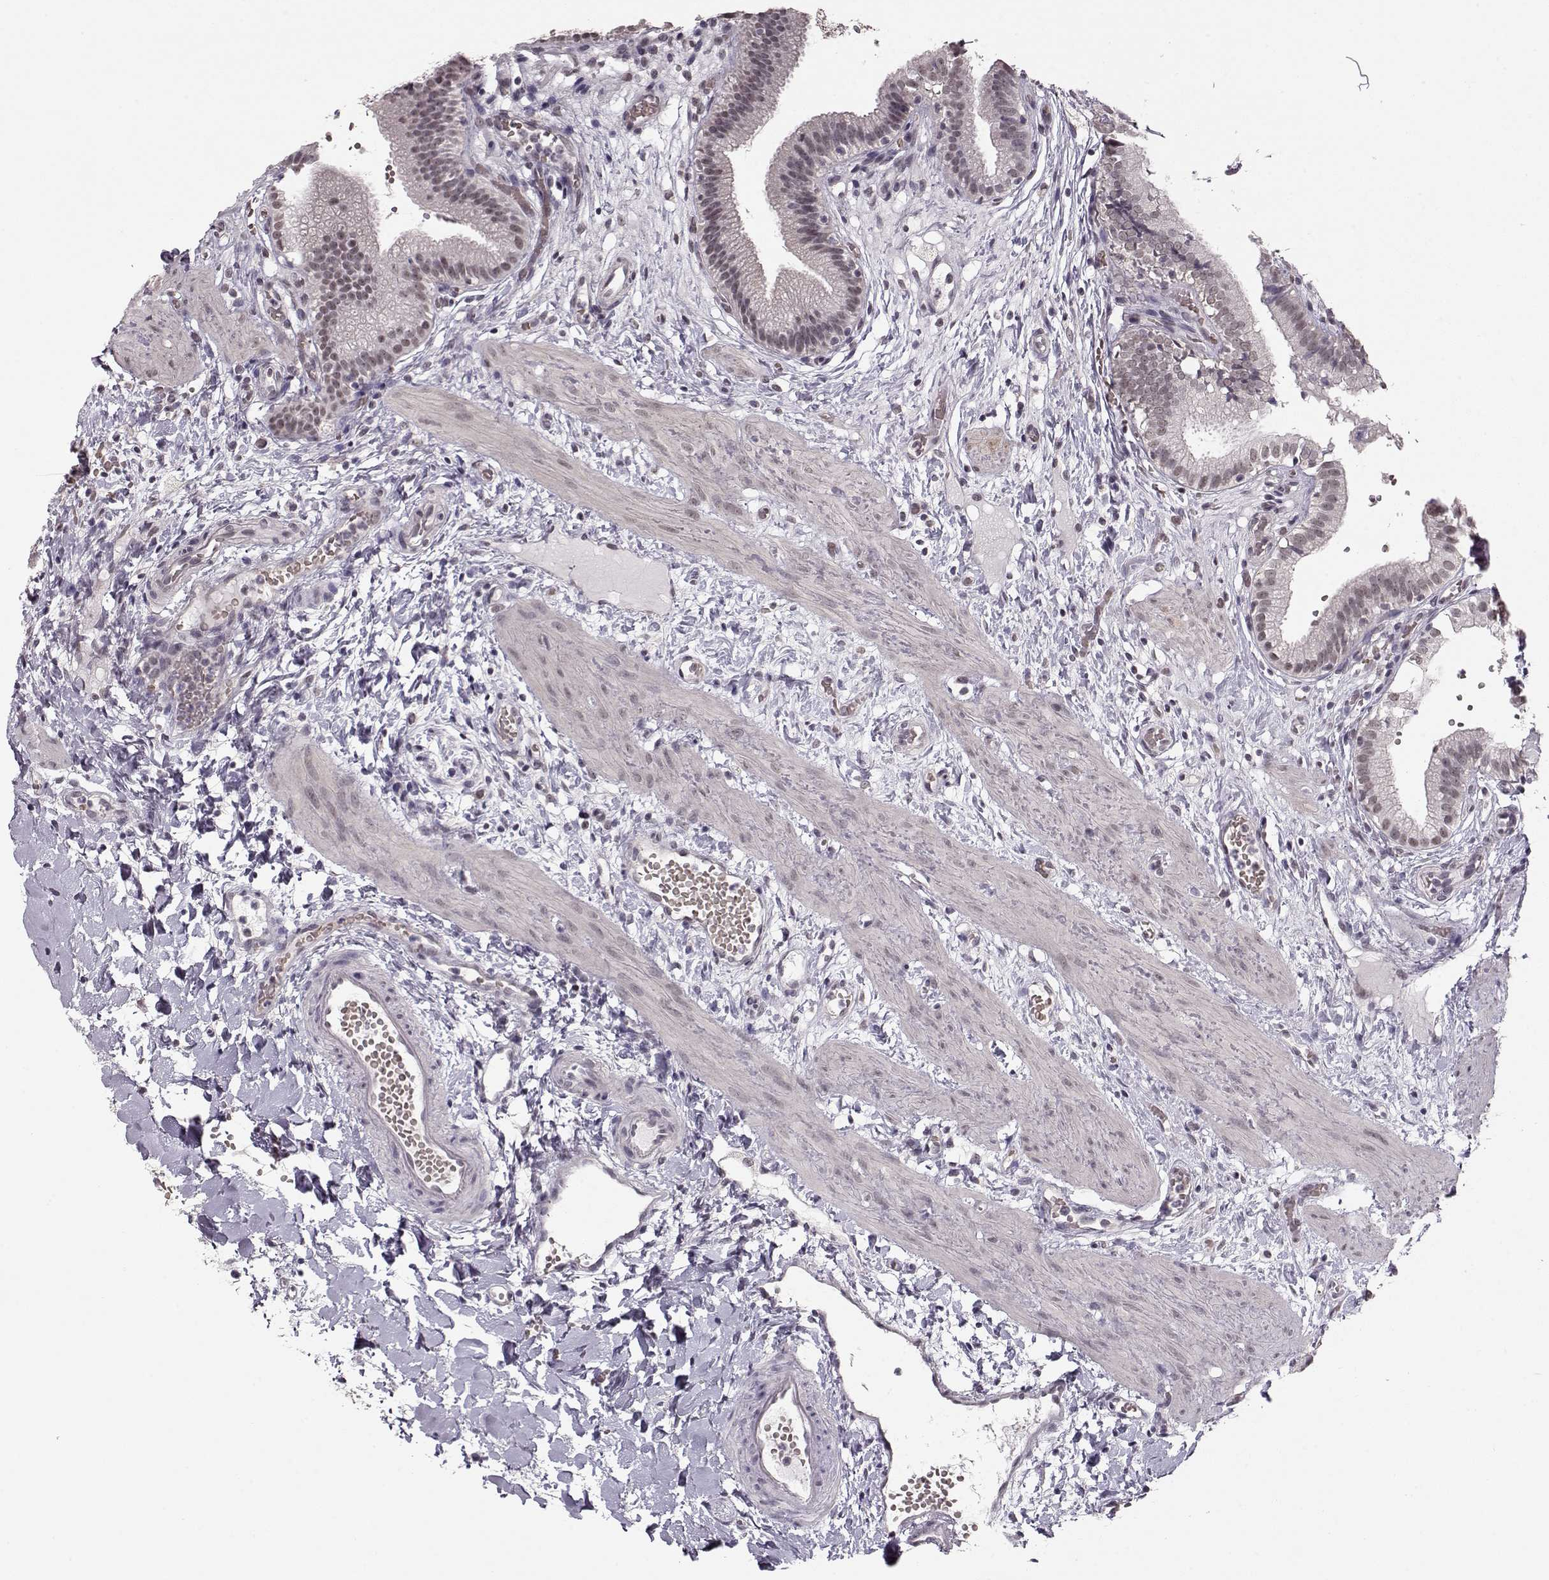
{"staining": {"intensity": "weak", "quantity": "<25%", "location": "nuclear"}, "tissue": "gallbladder", "cell_type": "Glandular cells", "image_type": "normal", "snomed": [{"axis": "morphology", "description": "Normal tissue, NOS"}, {"axis": "topography", "description": "Gallbladder"}], "caption": "Immunohistochemistry (IHC) micrograph of benign gallbladder stained for a protein (brown), which demonstrates no staining in glandular cells. The staining is performed using DAB brown chromogen with nuclei counter-stained in using hematoxylin.", "gene": "PCP4", "patient": {"sex": "female", "age": 24}}